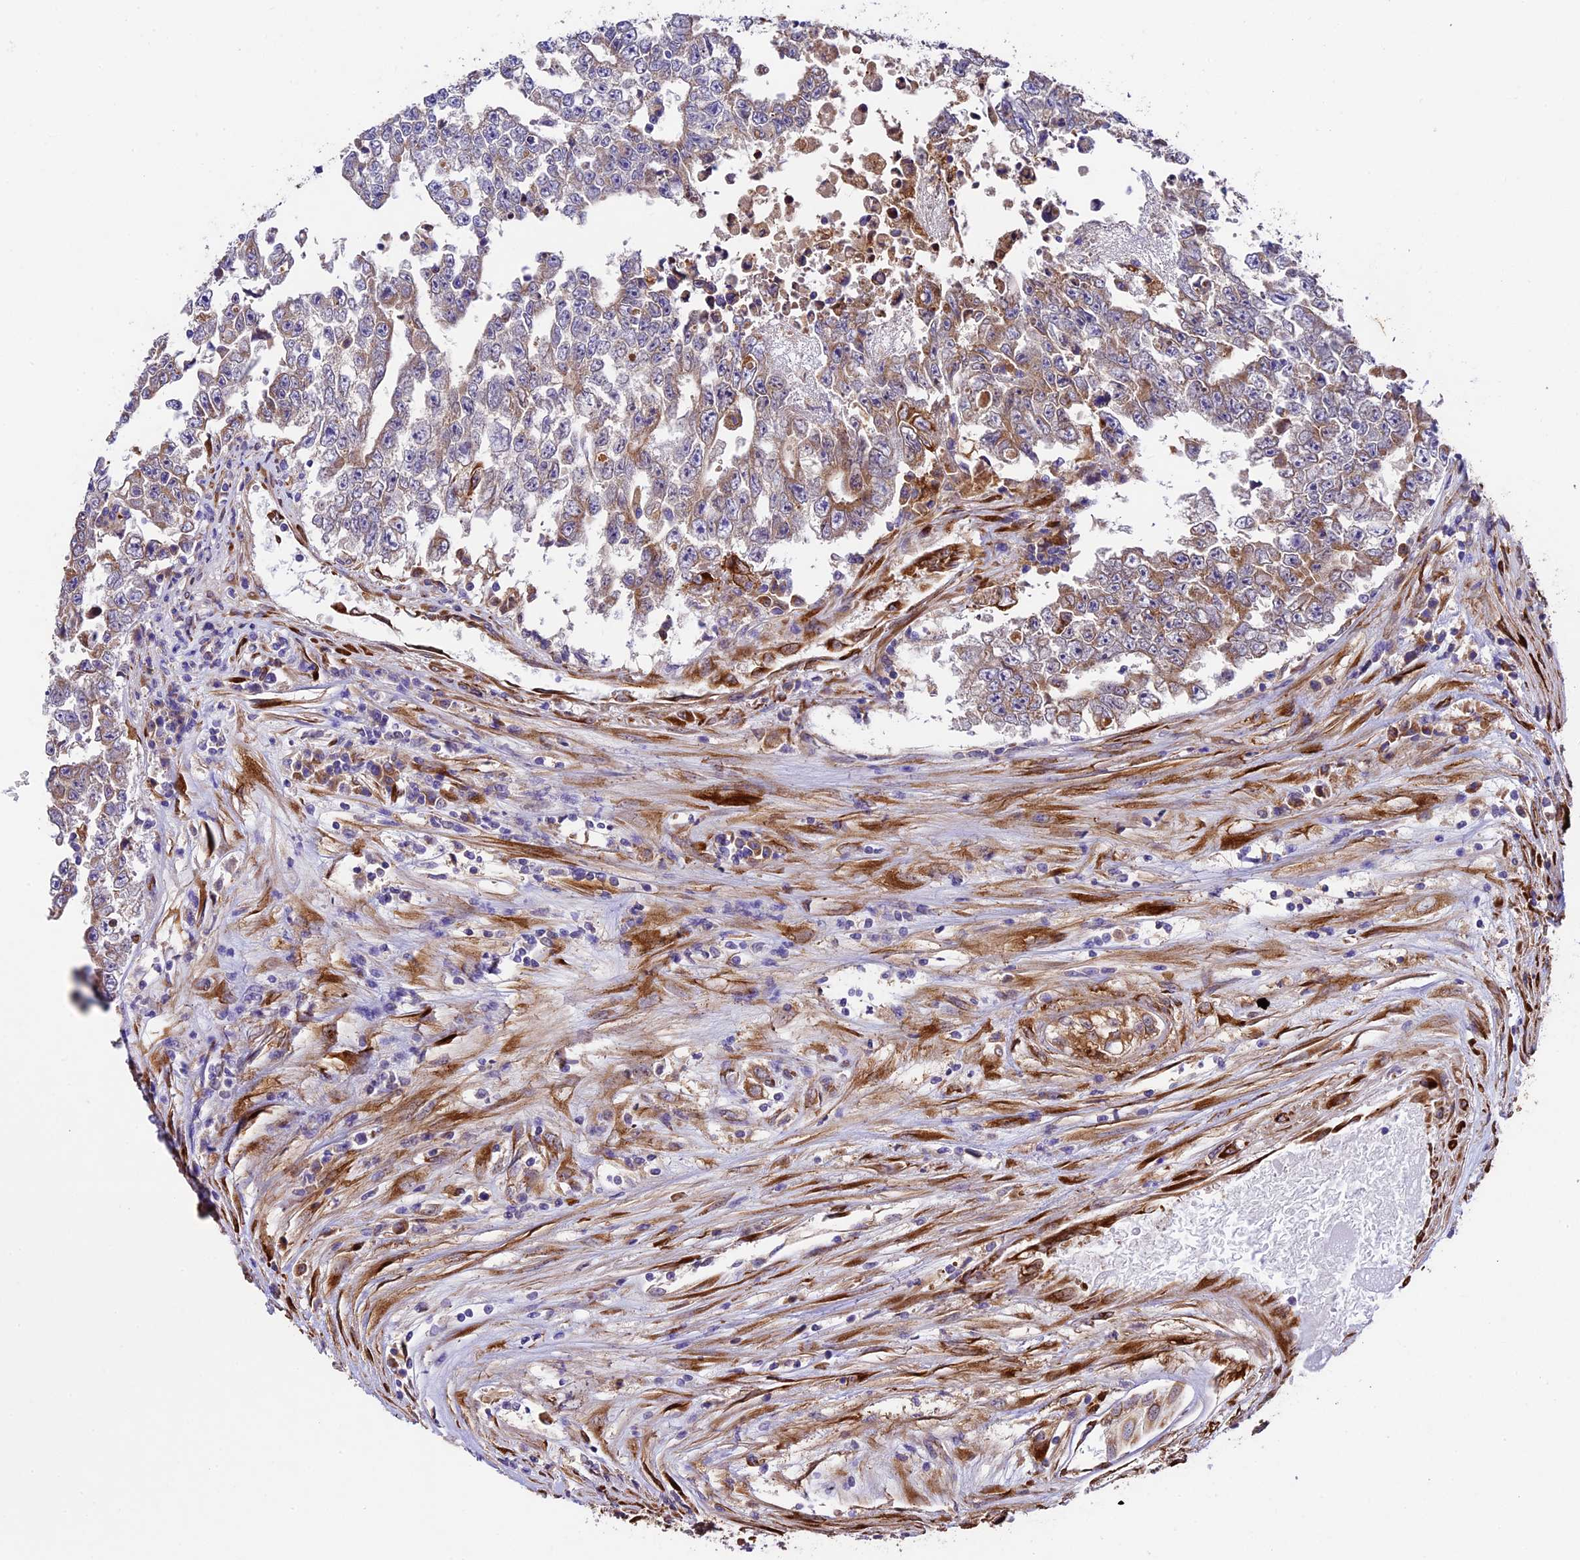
{"staining": {"intensity": "moderate", "quantity": "<25%", "location": "cytoplasmic/membranous"}, "tissue": "testis cancer", "cell_type": "Tumor cells", "image_type": "cancer", "snomed": [{"axis": "morphology", "description": "Carcinoma, Embryonal, NOS"}, {"axis": "topography", "description": "Testis"}], "caption": "An image of testis cancer stained for a protein exhibits moderate cytoplasmic/membranous brown staining in tumor cells.", "gene": "LSM7", "patient": {"sex": "male", "age": 25}}